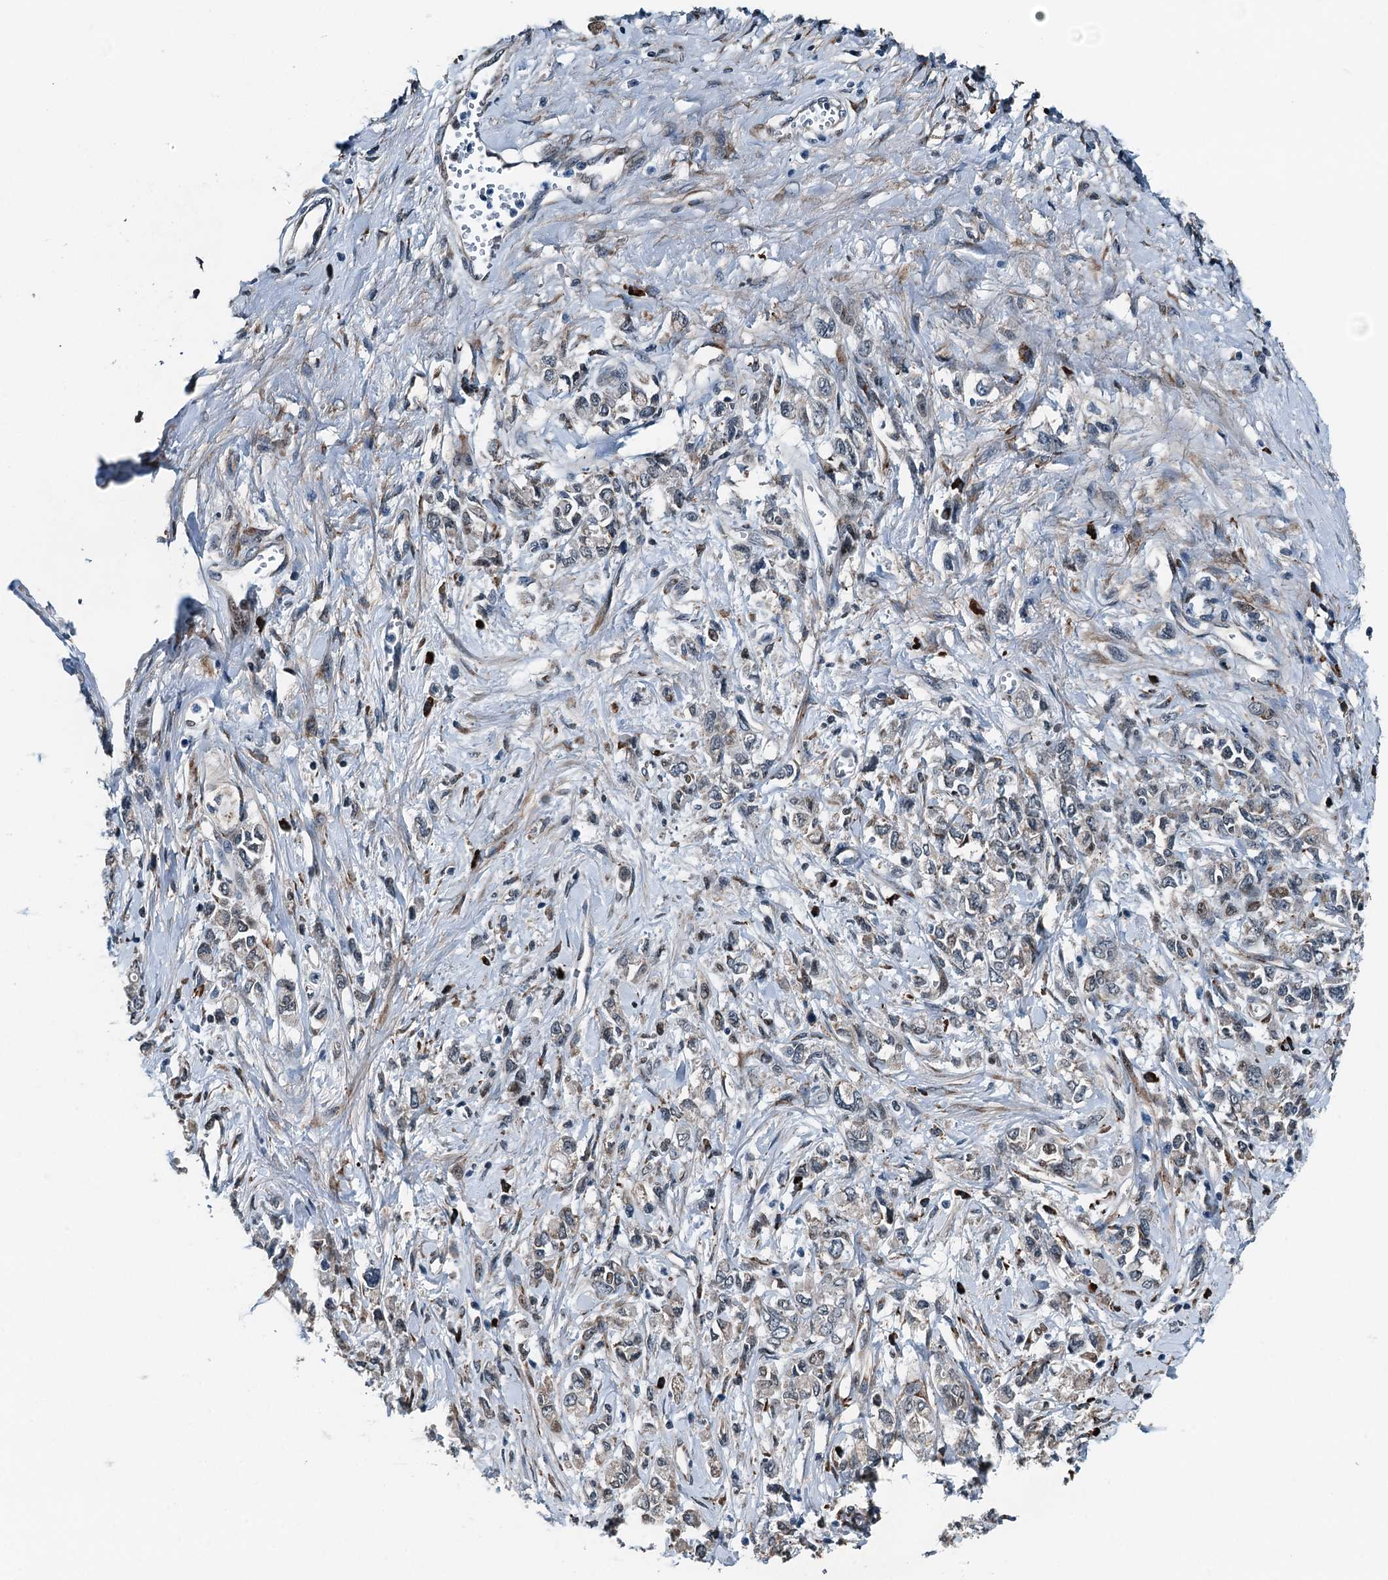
{"staining": {"intensity": "weak", "quantity": "25%-75%", "location": "cytoplasmic/membranous"}, "tissue": "stomach cancer", "cell_type": "Tumor cells", "image_type": "cancer", "snomed": [{"axis": "morphology", "description": "Adenocarcinoma, NOS"}, {"axis": "topography", "description": "Stomach"}], "caption": "Immunohistochemical staining of stomach cancer demonstrates low levels of weak cytoplasmic/membranous protein positivity in approximately 25%-75% of tumor cells.", "gene": "TAMALIN", "patient": {"sex": "female", "age": 76}}